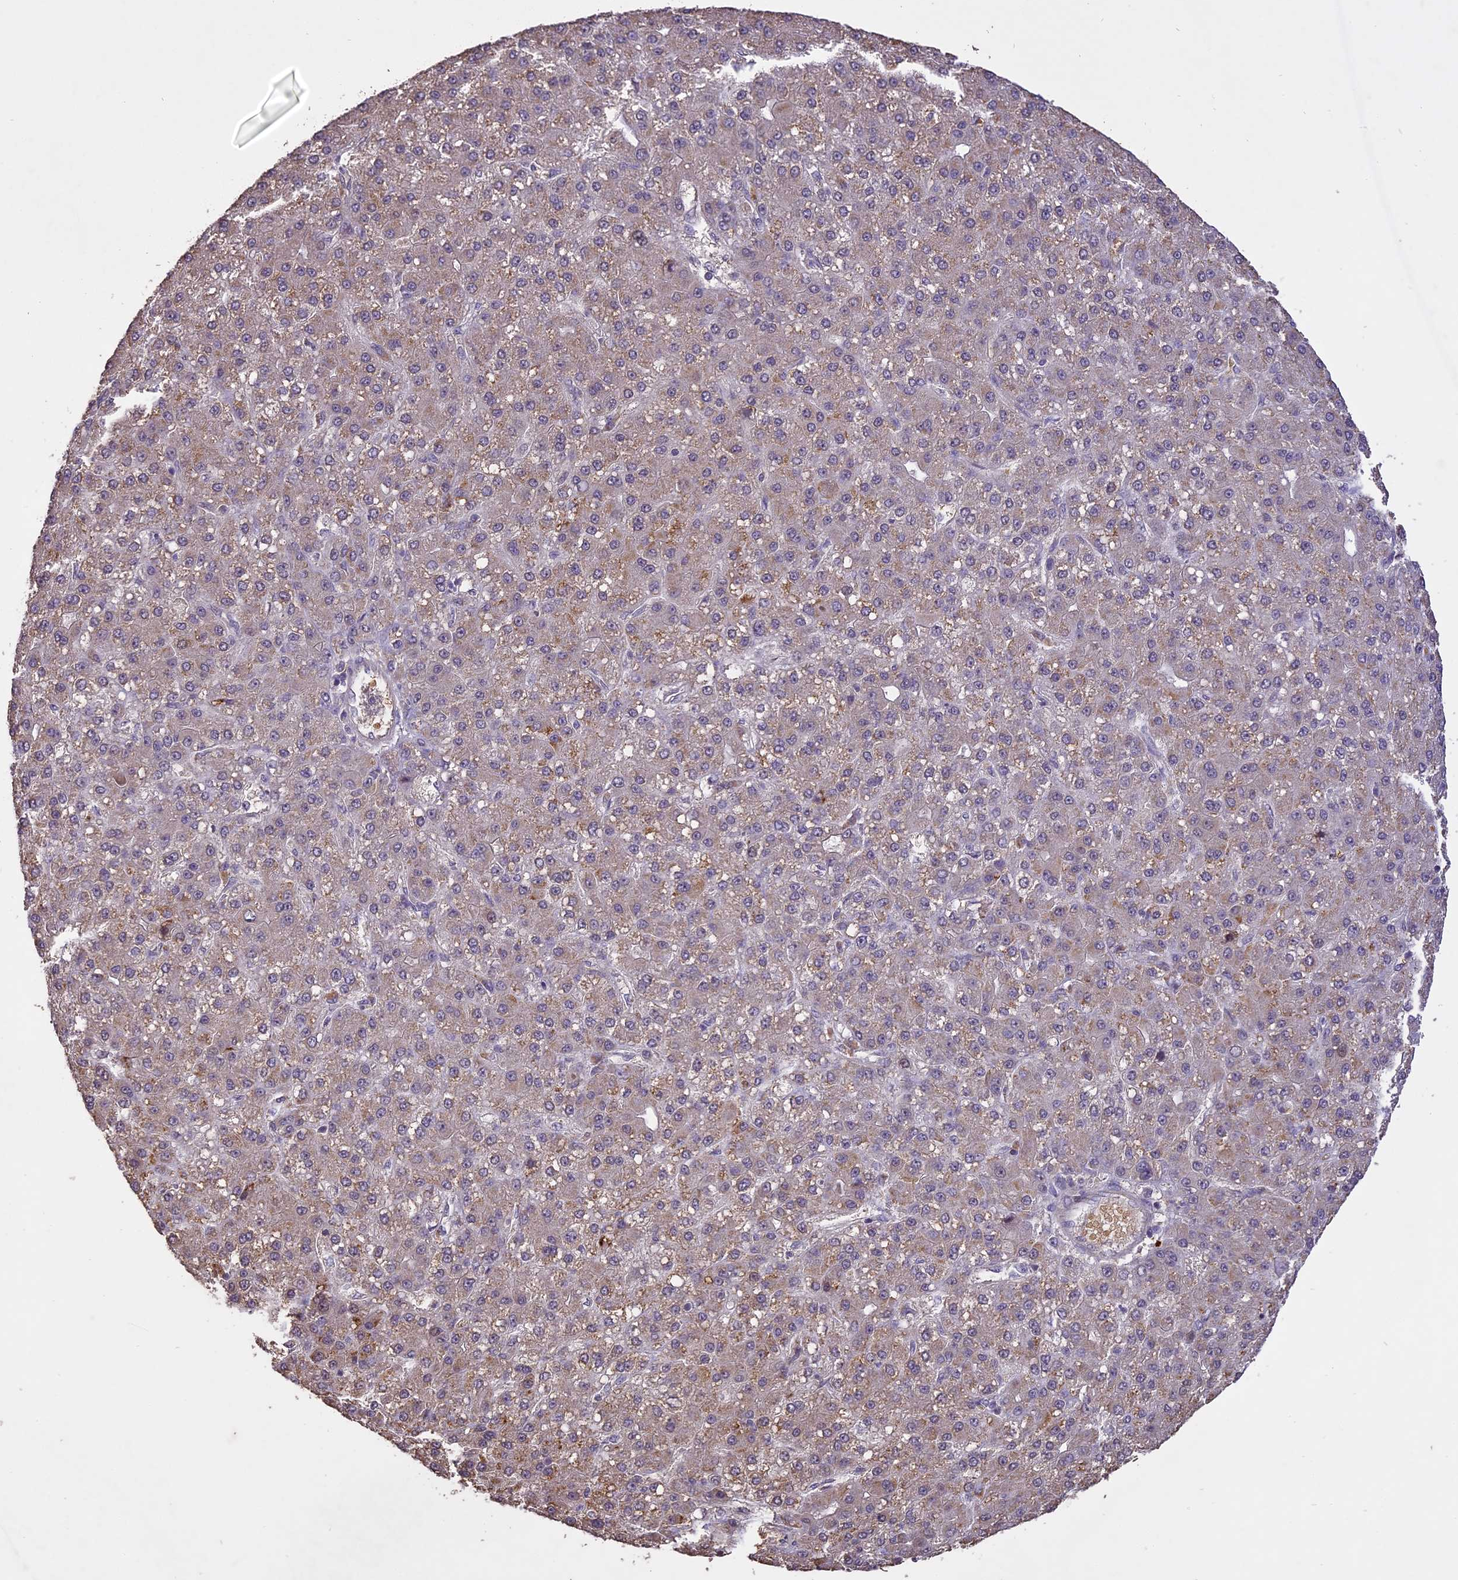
{"staining": {"intensity": "weak", "quantity": "<25%", "location": "cytoplasmic/membranous"}, "tissue": "liver cancer", "cell_type": "Tumor cells", "image_type": "cancer", "snomed": [{"axis": "morphology", "description": "Carcinoma, Hepatocellular, NOS"}, {"axis": "topography", "description": "Liver"}], "caption": "High power microscopy photomicrograph of an immunohistochemistry micrograph of liver cancer, revealing no significant expression in tumor cells.", "gene": "TIGD7", "patient": {"sex": "male", "age": 67}}